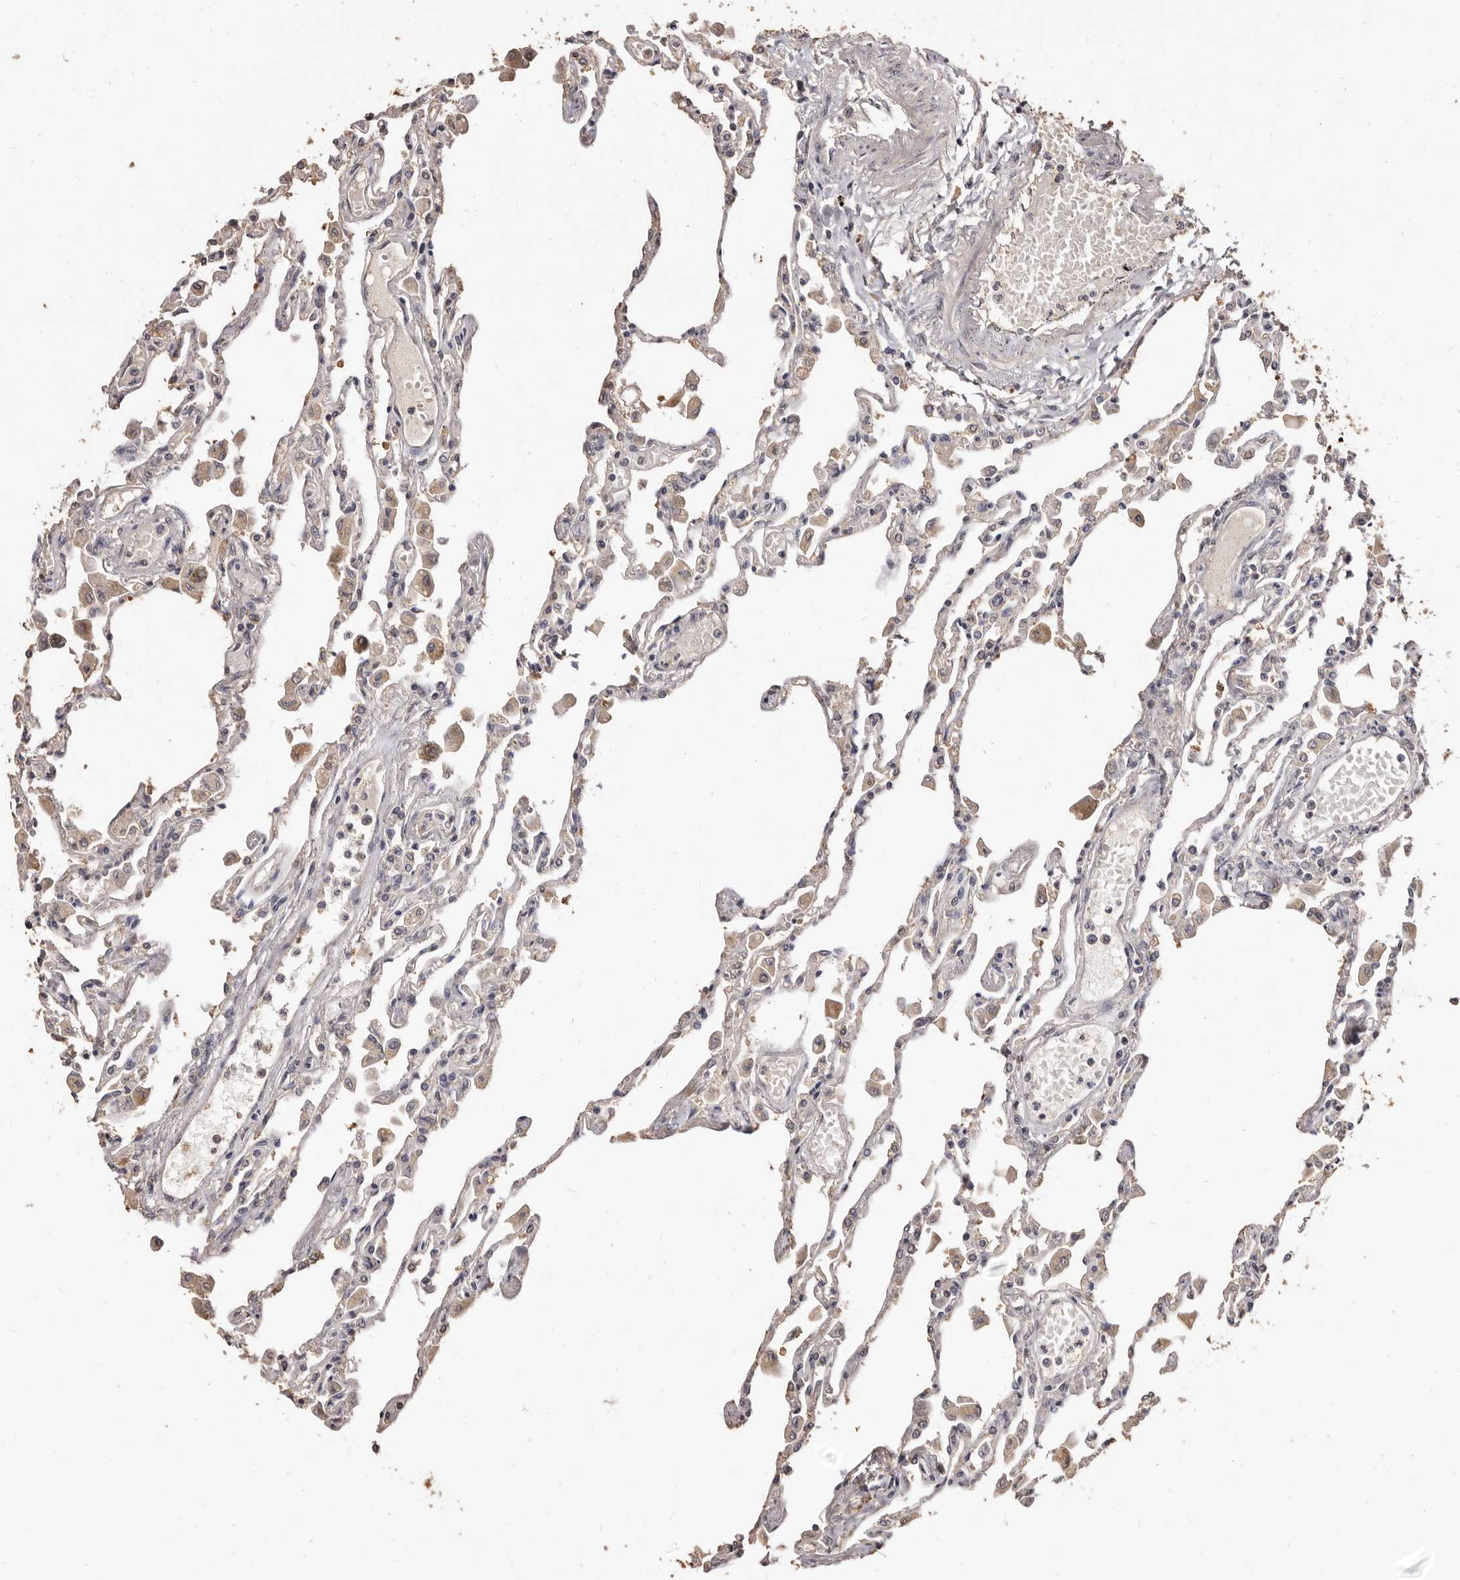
{"staining": {"intensity": "weak", "quantity": "<25%", "location": "cytoplasmic/membranous"}, "tissue": "lung", "cell_type": "Alveolar cells", "image_type": "normal", "snomed": [{"axis": "morphology", "description": "Normal tissue, NOS"}, {"axis": "topography", "description": "Bronchus"}, {"axis": "topography", "description": "Lung"}], "caption": "Human lung stained for a protein using immunohistochemistry shows no positivity in alveolar cells.", "gene": "INAVA", "patient": {"sex": "female", "age": 49}}